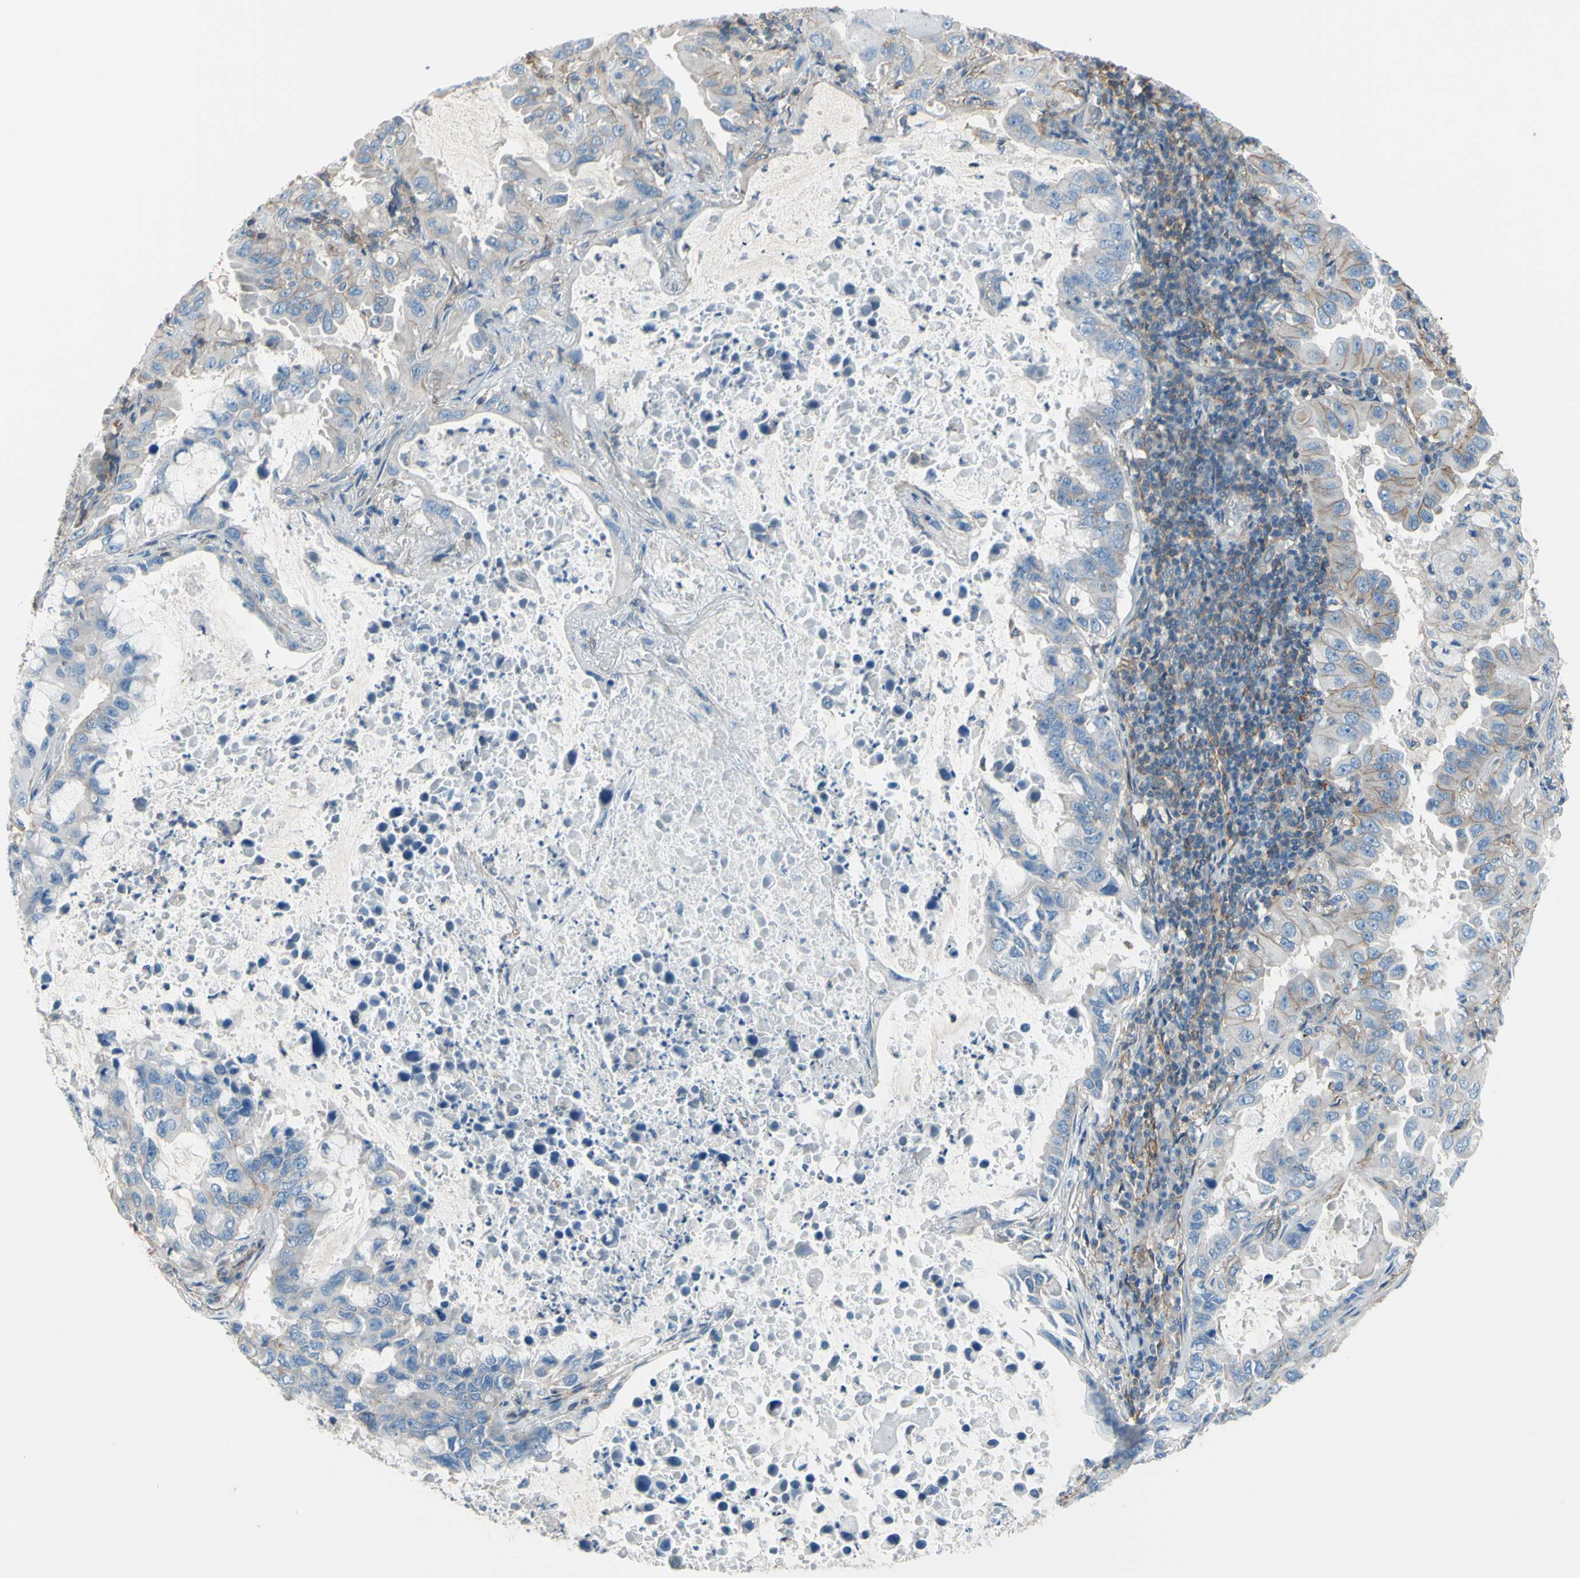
{"staining": {"intensity": "weak", "quantity": "<25%", "location": "cytoplasmic/membranous"}, "tissue": "lung cancer", "cell_type": "Tumor cells", "image_type": "cancer", "snomed": [{"axis": "morphology", "description": "Adenocarcinoma, NOS"}, {"axis": "topography", "description": "Lung"}], "caption": "Immunohistochemistry (IHC) of human lung cancer shows no positivity in tumor cells.", "gene": "ADD1", "patient": {"sex": "male", "age": 64}}